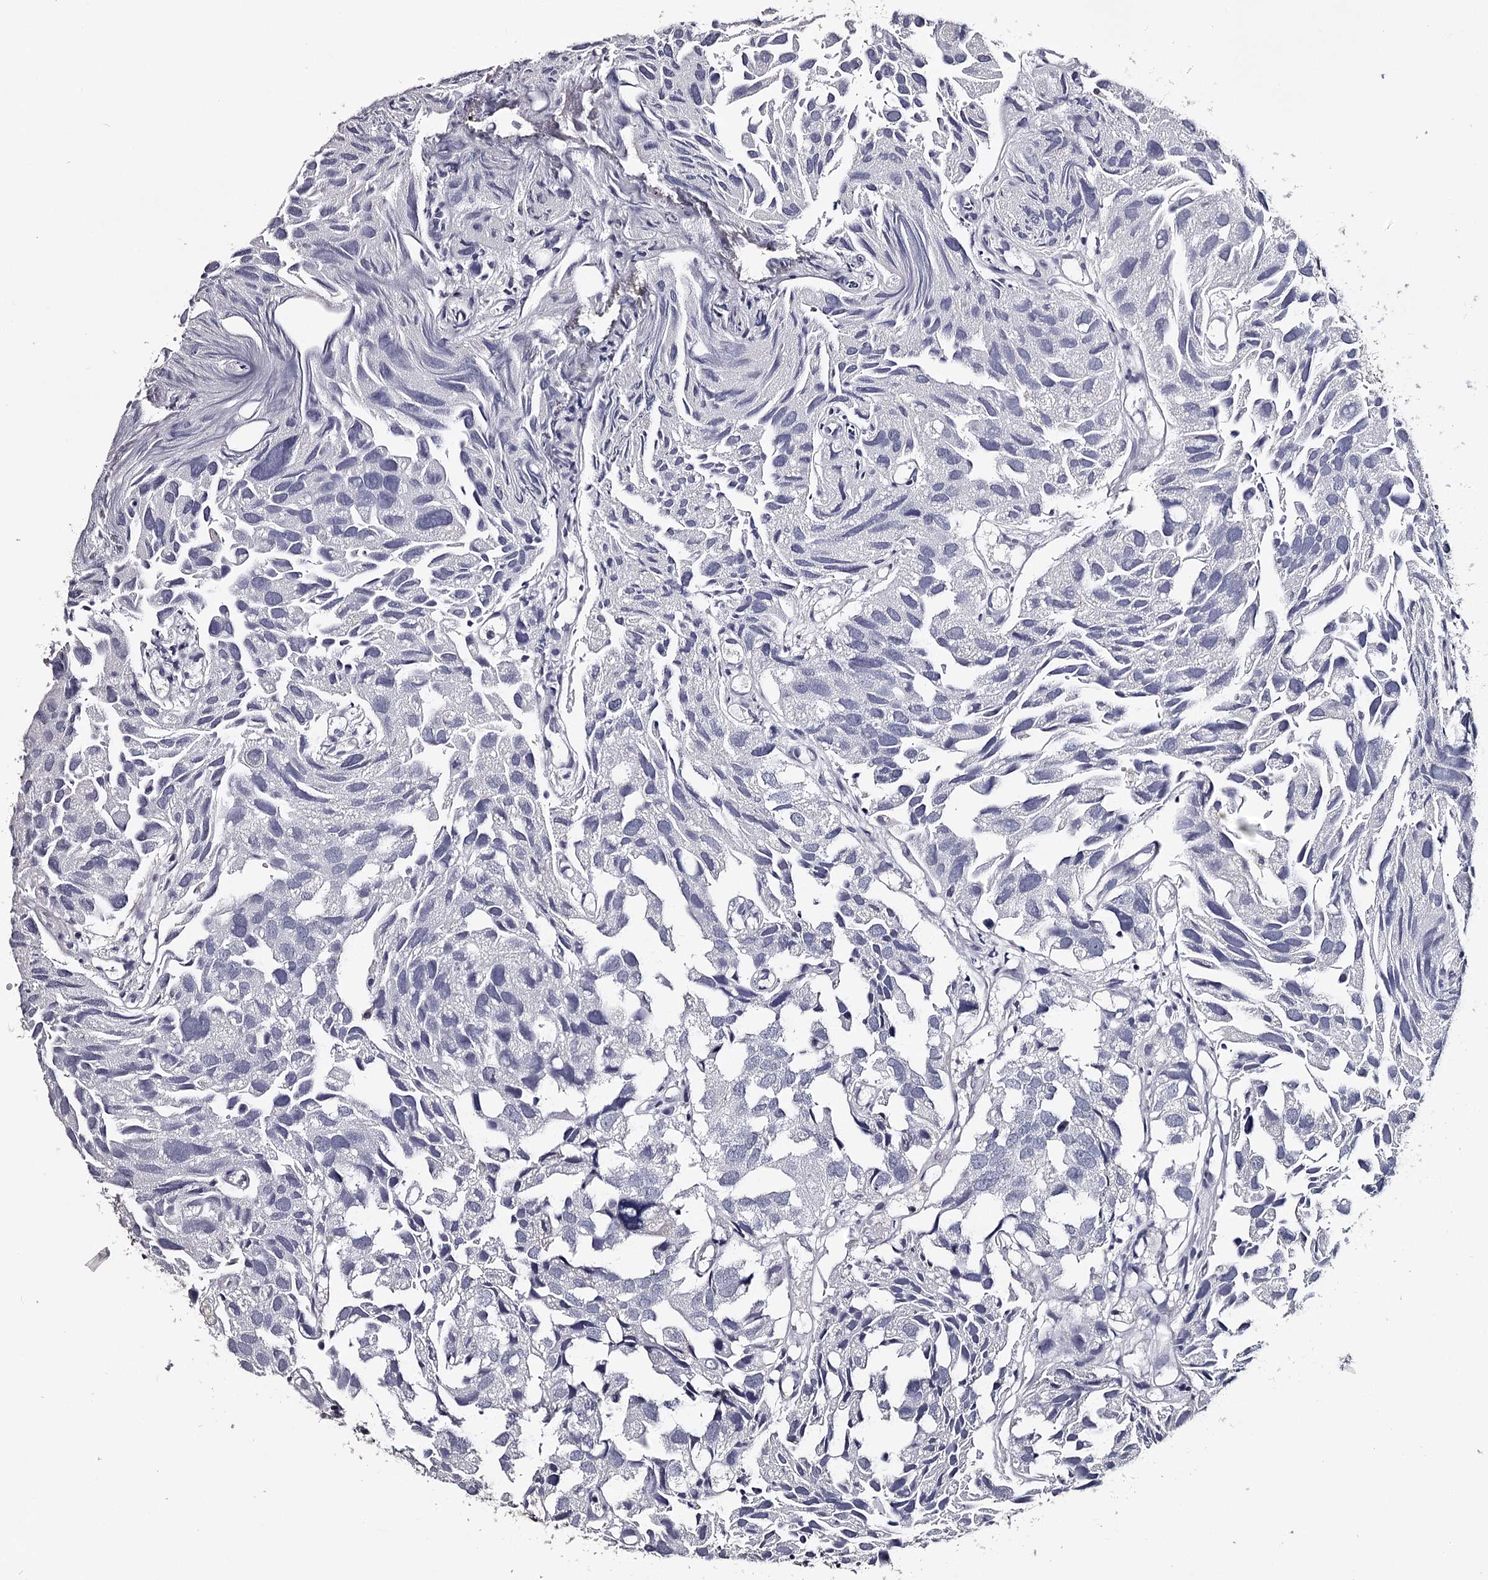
{"staining": {"intensity": "negative", "quantity": "none", "location": "none"}, "tissue": "urothelial cancer", "cell_type": "Tumor cells", "image_type": "cancer", "snomed": [{"axis": "morphology", "description": "Urothelial carcinoma, High grade"}, {"axis": "topography", "description": "Urinary bladder"}], "caption": "Immunohistochemistry histopathology image of neoplastic tissue: urothelial cancer stained with DAB displays no significant protein positivity in tumor cells.", "gene": "GSTO1", "patient": {"sex": "female", "age": 75}}